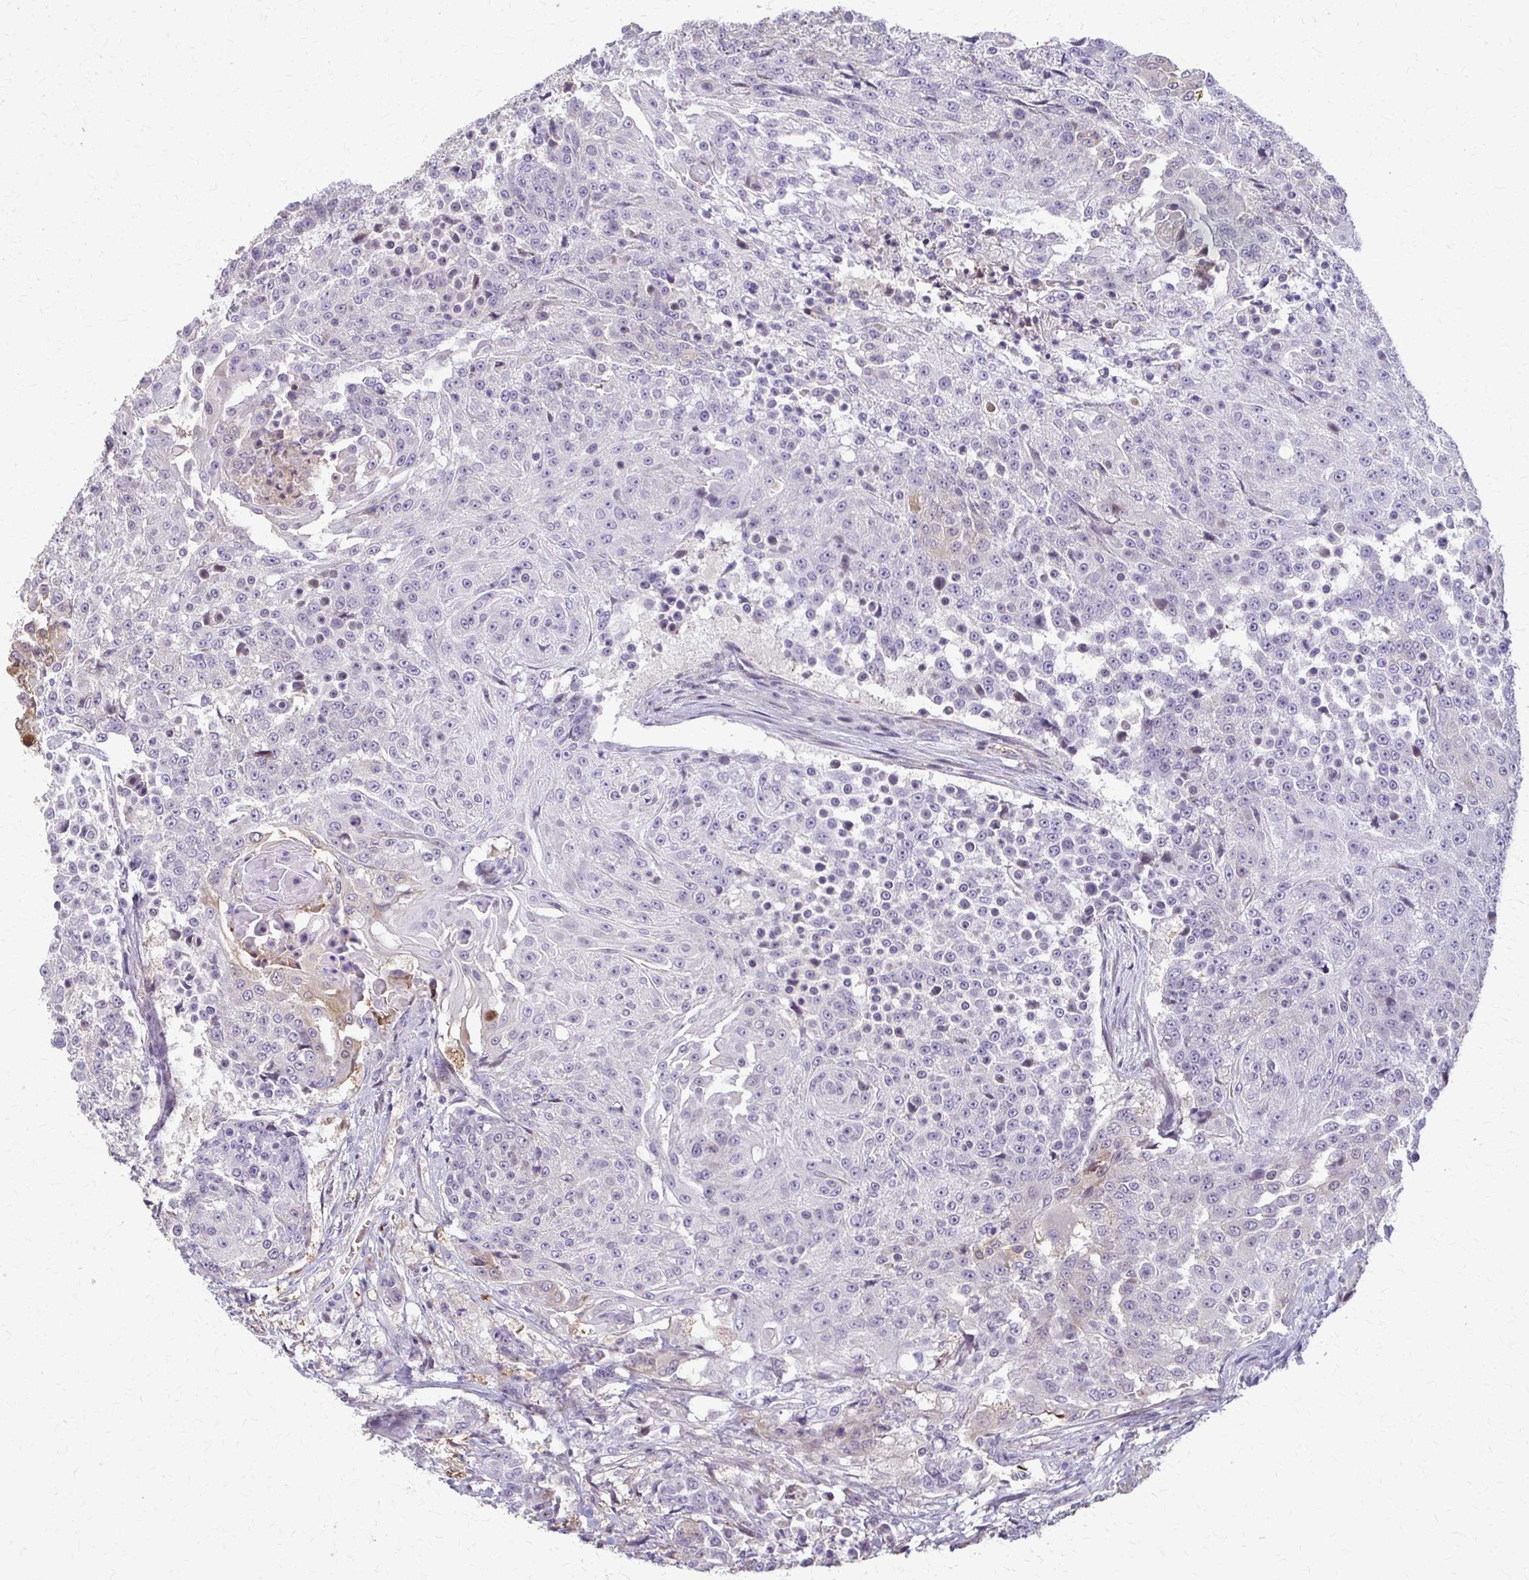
{"staining": {"intensity": "negative", "quantity": "none", "location": "none"}, "tissue": "urothelial cancer", "cell_type": "Tumor cells", "image_type": "cancer", "snomed": [{"axis": "morphology", "description": "Urothelial carcinoma, High grade"}, {"axis": "topography", "description": "Urinary bladder"}], "caption": "Immunohistochemical staining of human urothelial cancer displays no significant positivity in tumor cells. (IHC, brightfield microscopy, high magnification).", "gene": "ZNF34", "patient": {"sex": "female", "age": 63}}